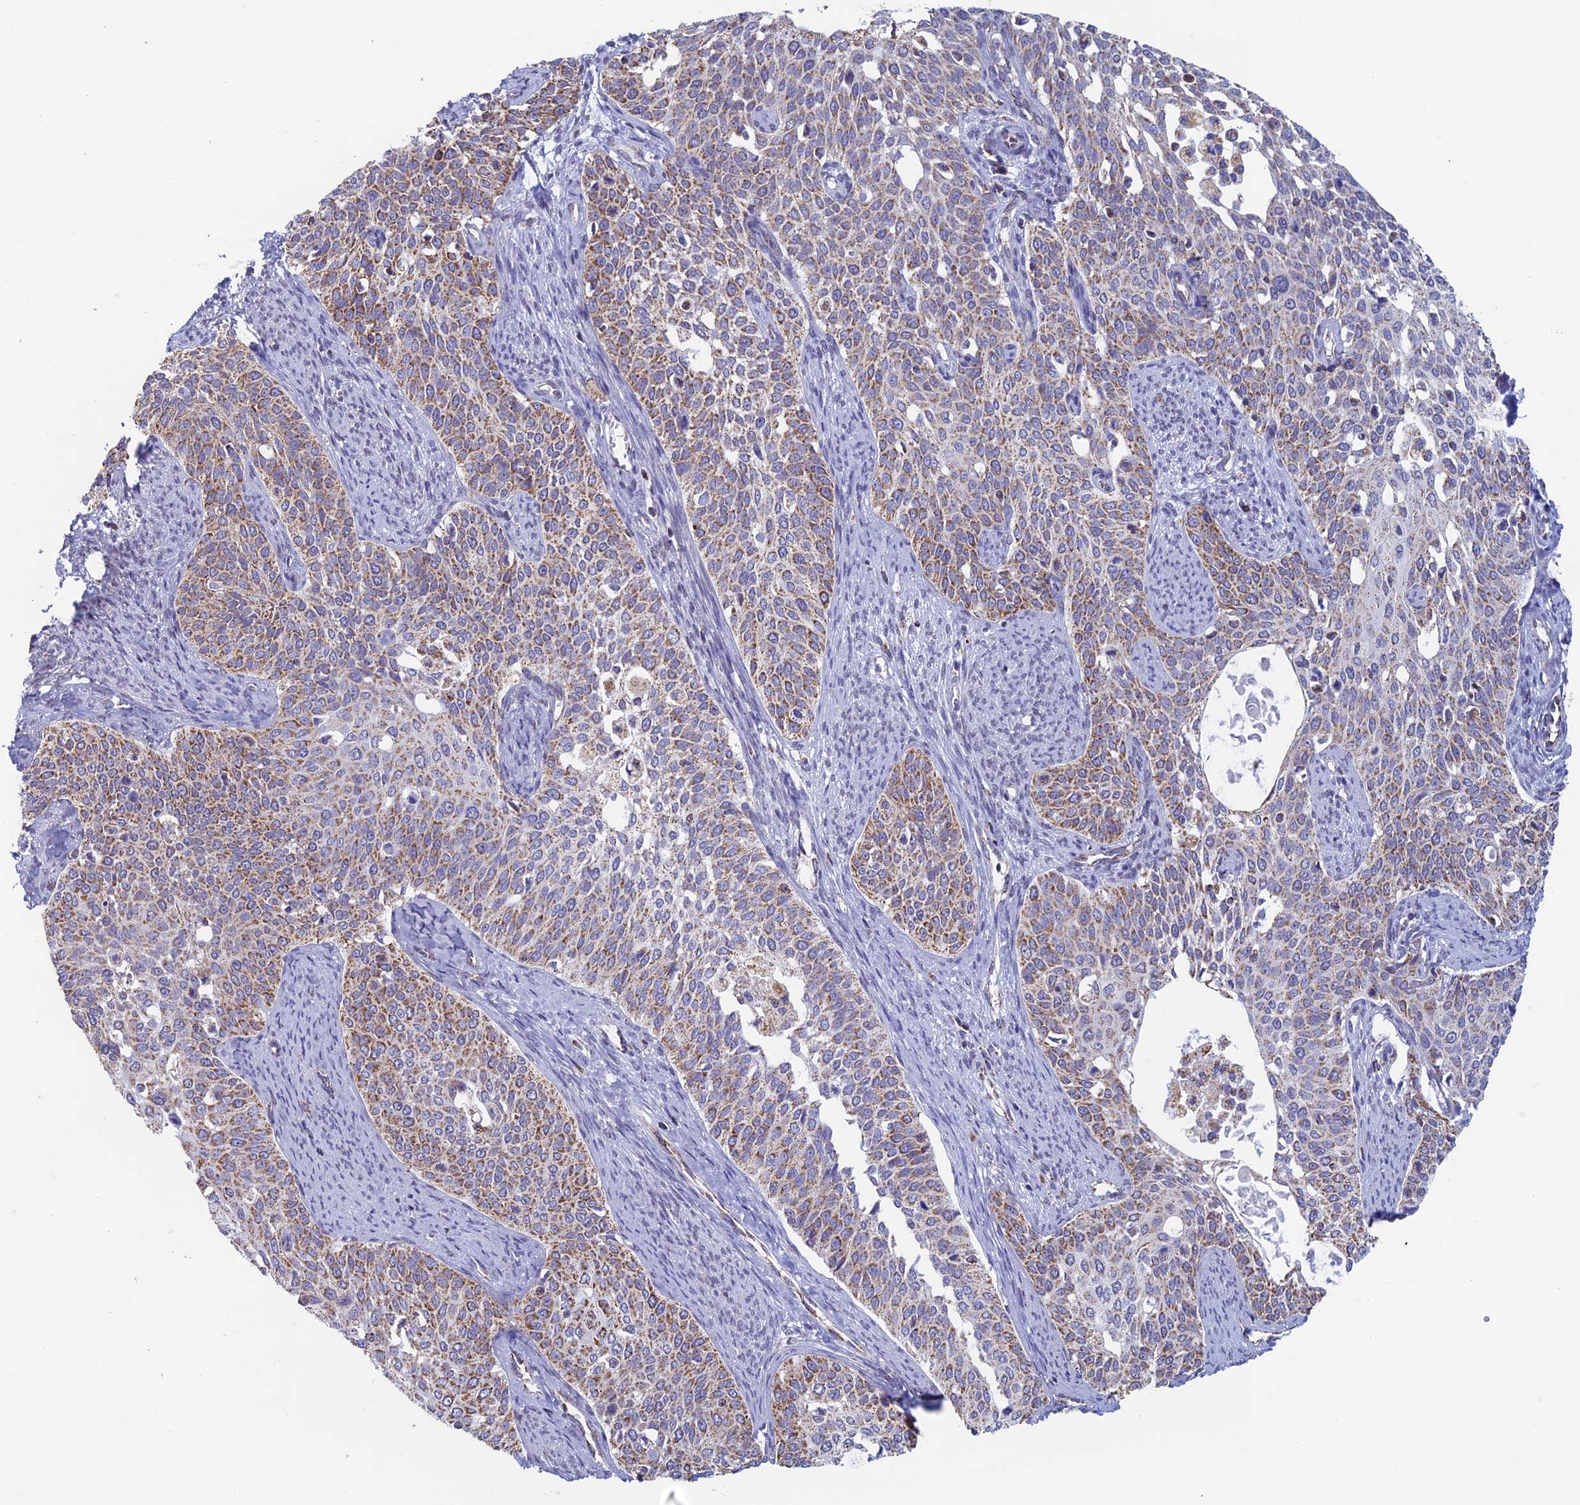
{"staining": {"intensity": "moderate", "quantity": ">75%", "location": "cytoplasmic/membranous"}, "tissue": "cervical cancer", "cell_type": "Tumor cells", "image_type": "cancer", "snomed": [{"axis": "morphology", "description": "Squamous cell carcinoma, NOS"}, {"axis": "topography", "description": "Cervix"}], "caption": "This histopathology image exhibits immunohistochemistry staining of cervical cancer (squamous cell carcinoma), with medium moderate cytoplasmic/membranous staining in about >75% of tumor cells.", "gene": "ZNG1B", "patient": {"sex": "female", "age": 44}}